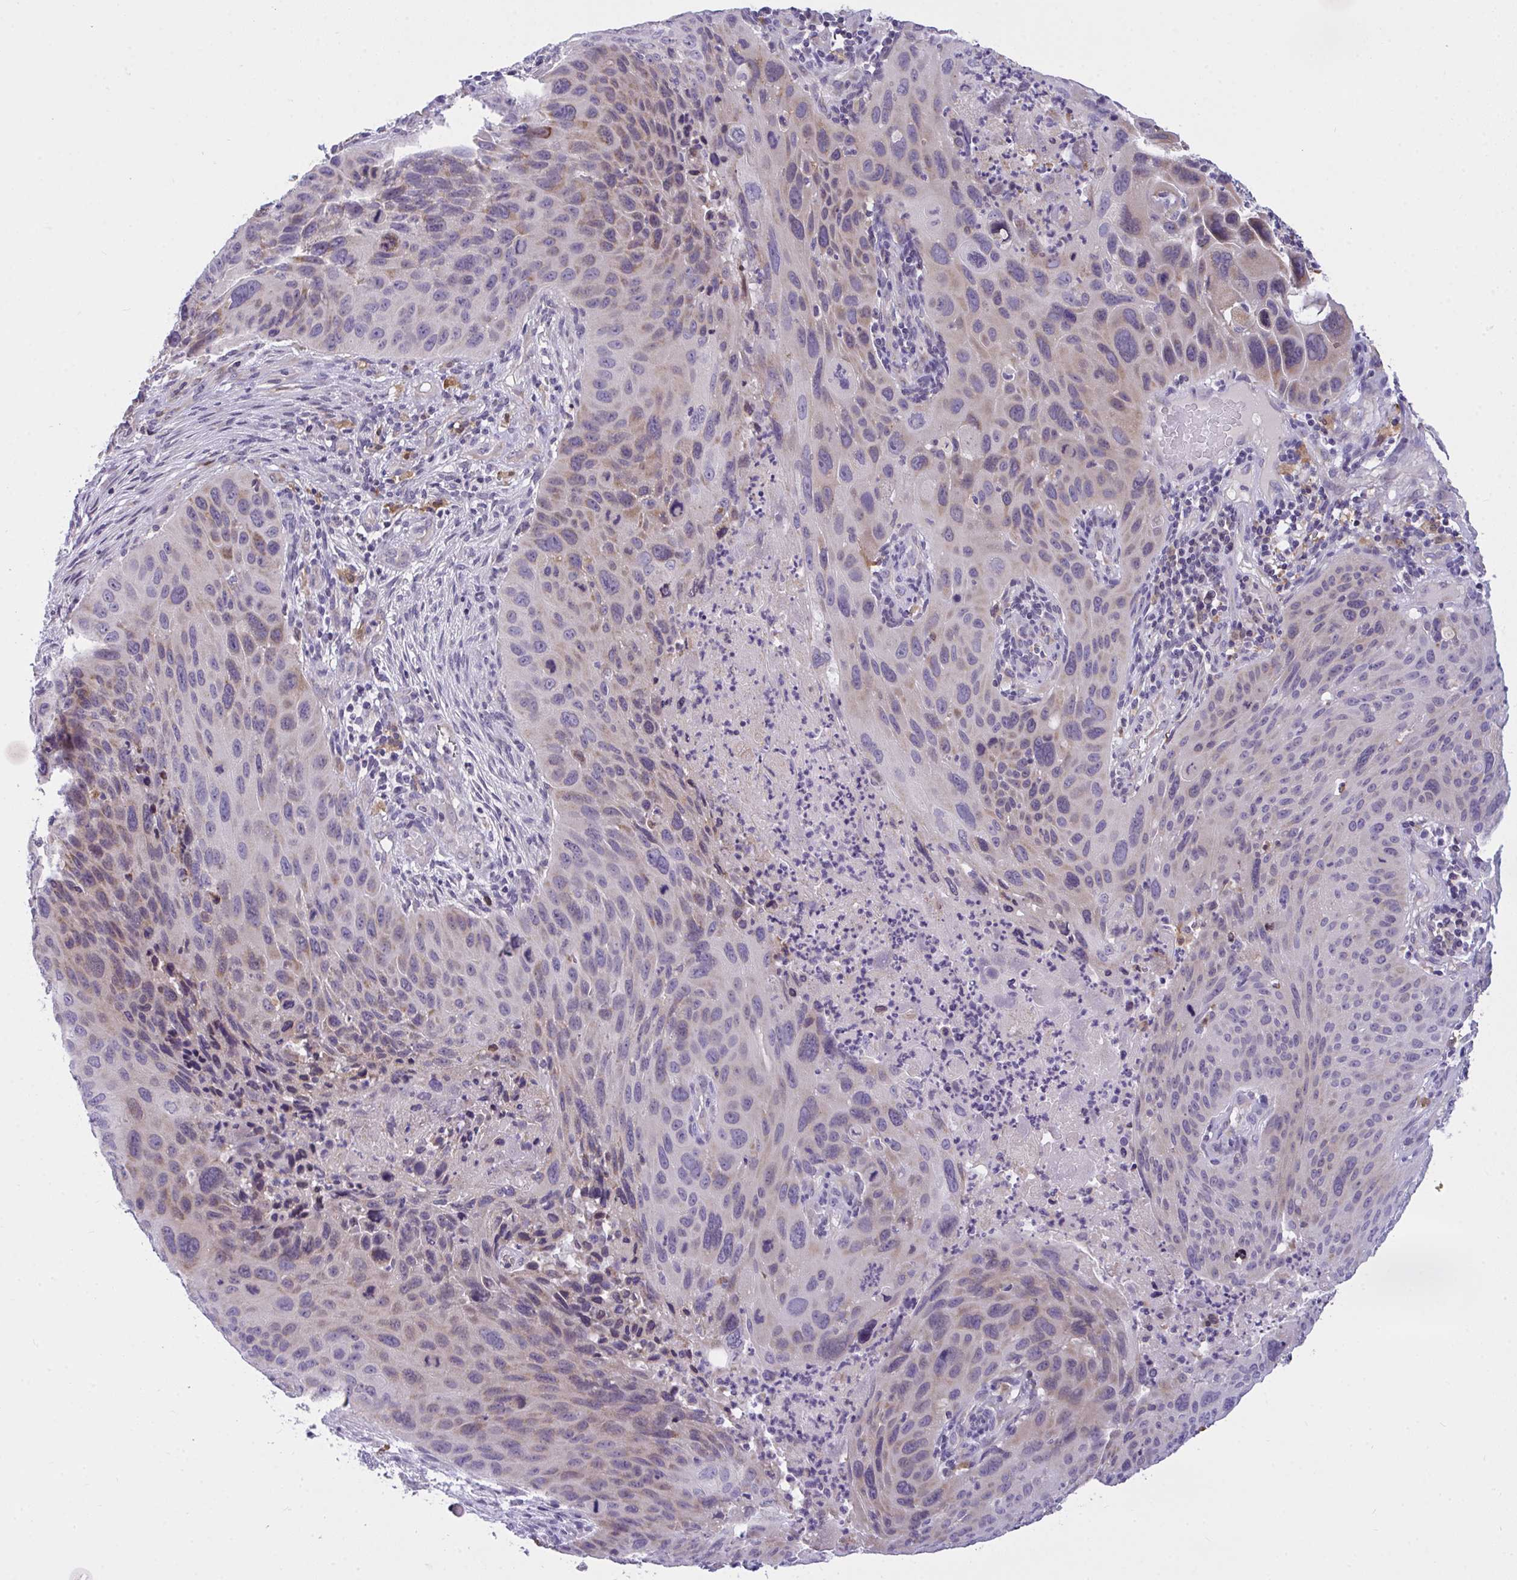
{"staining": {"intensity": "weak", "quantity": "<25%", "location": "cytoplasmic/membranous"}, "tissue": "lung cancer", "cell_type": "Tumor cells", "image_type": "cancer", "snomed": [{"axis": "morphology", "description": "Squamous cell carcinoma, NOS"}, {"axis": "topography", "description": "Lung"}], "caption": "This is a histopathology image of immunohistochemistry staining of squamous cell carcinoma (lung), which shows no expression in tumor cells.", "gene": "SEMA6B", "patient": {"sex": "male", "age": 63}}